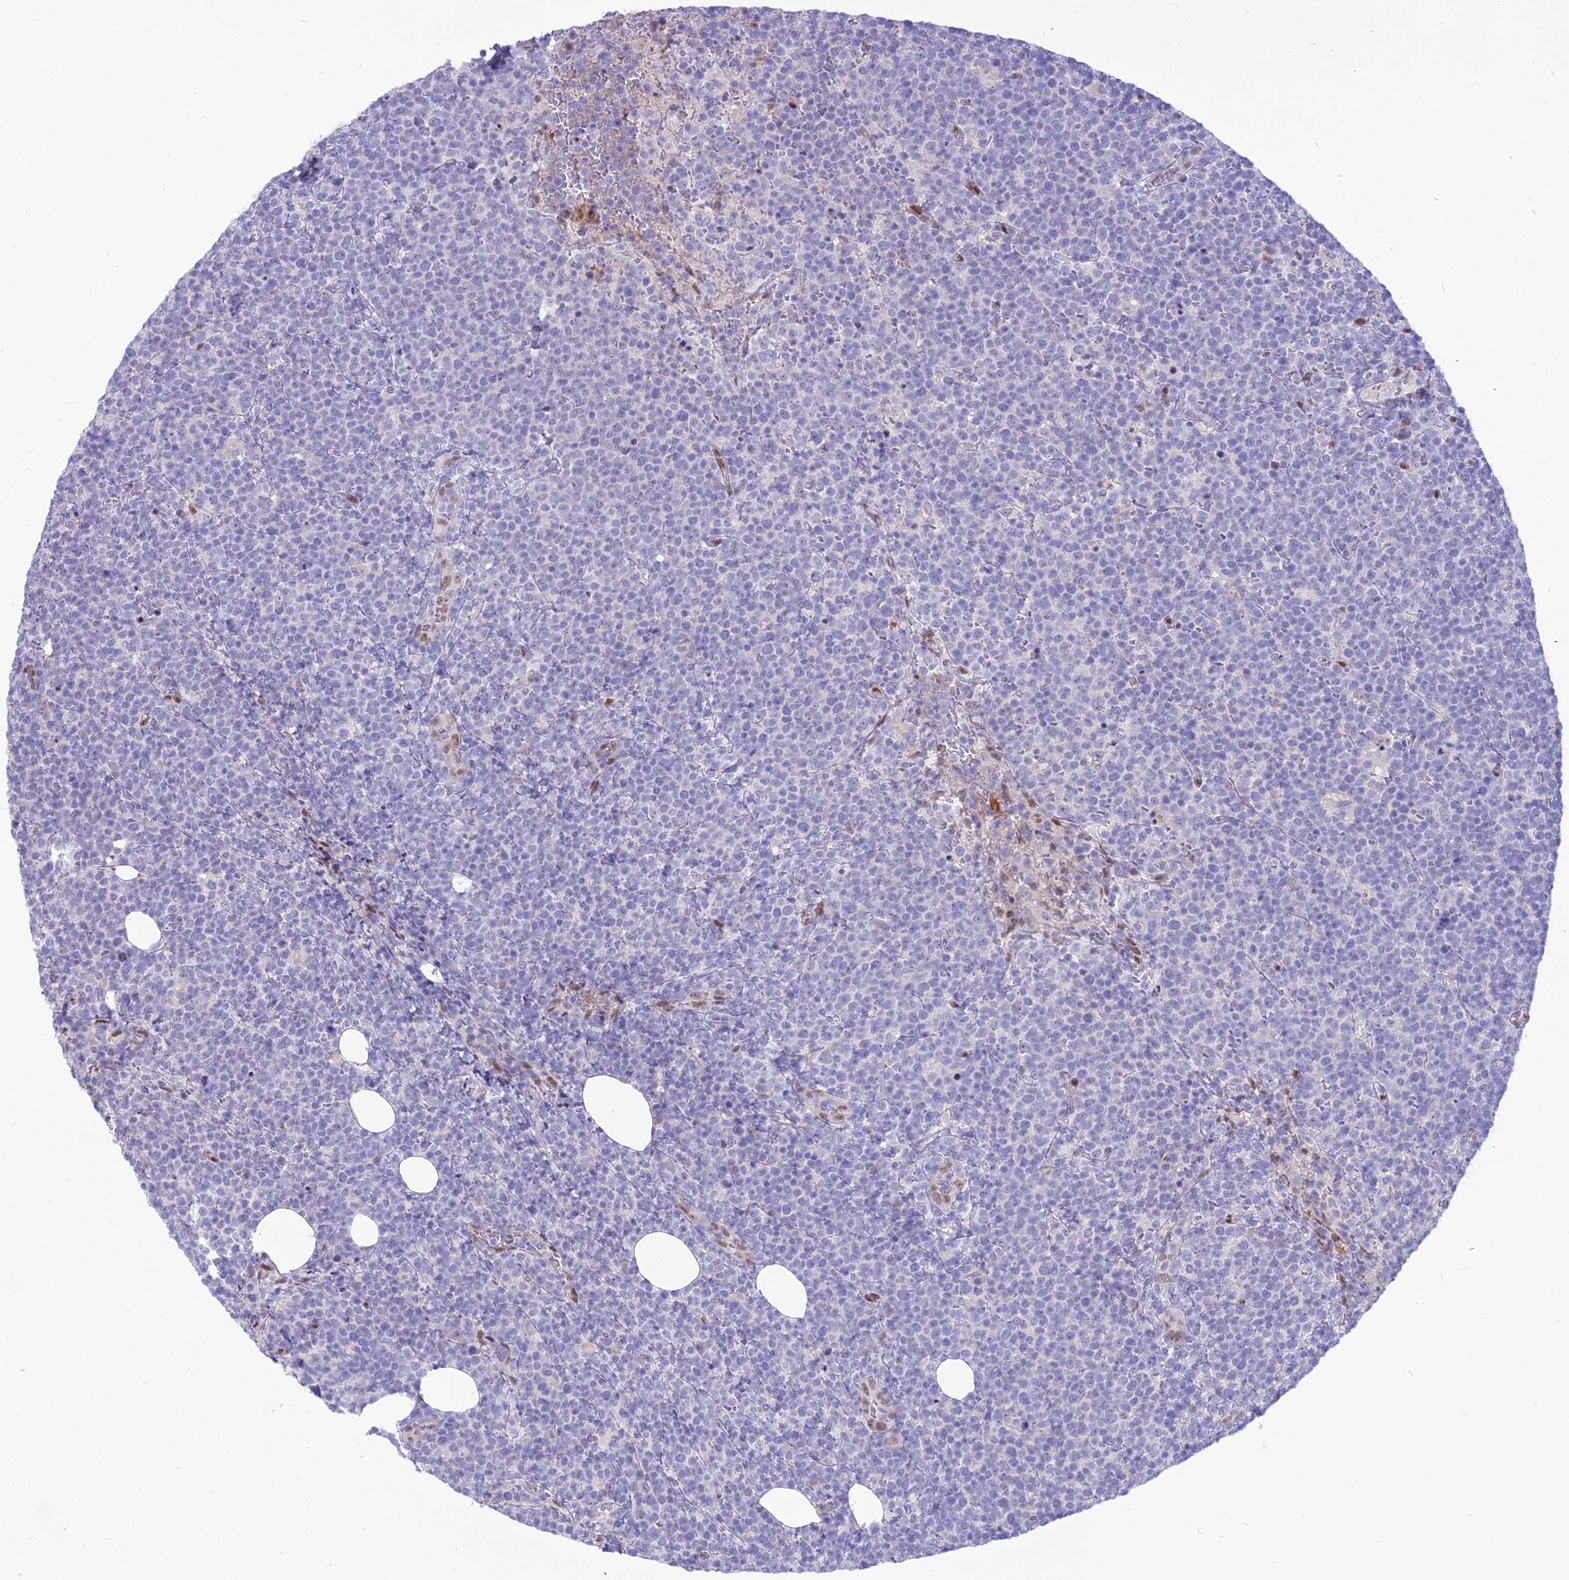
{"staining": {"intensity": "negative", "quantity": "none", "location": "none"}, "tissue": "lymphoma", "cell_type": "Tumor cells", "image_type": "cancer", "snomed": [{"axis": "morphology", "description": "Malignant lymphoma, non-Hodgkin's type, High grade"}, {"axis": "topography", "description": "Lymph node"}], "caption": "The histopathology image shows no staining of tumor cells in lymphoma.", "gene": "NOVA2", "patient": {"sex": "male", "age": 61}}